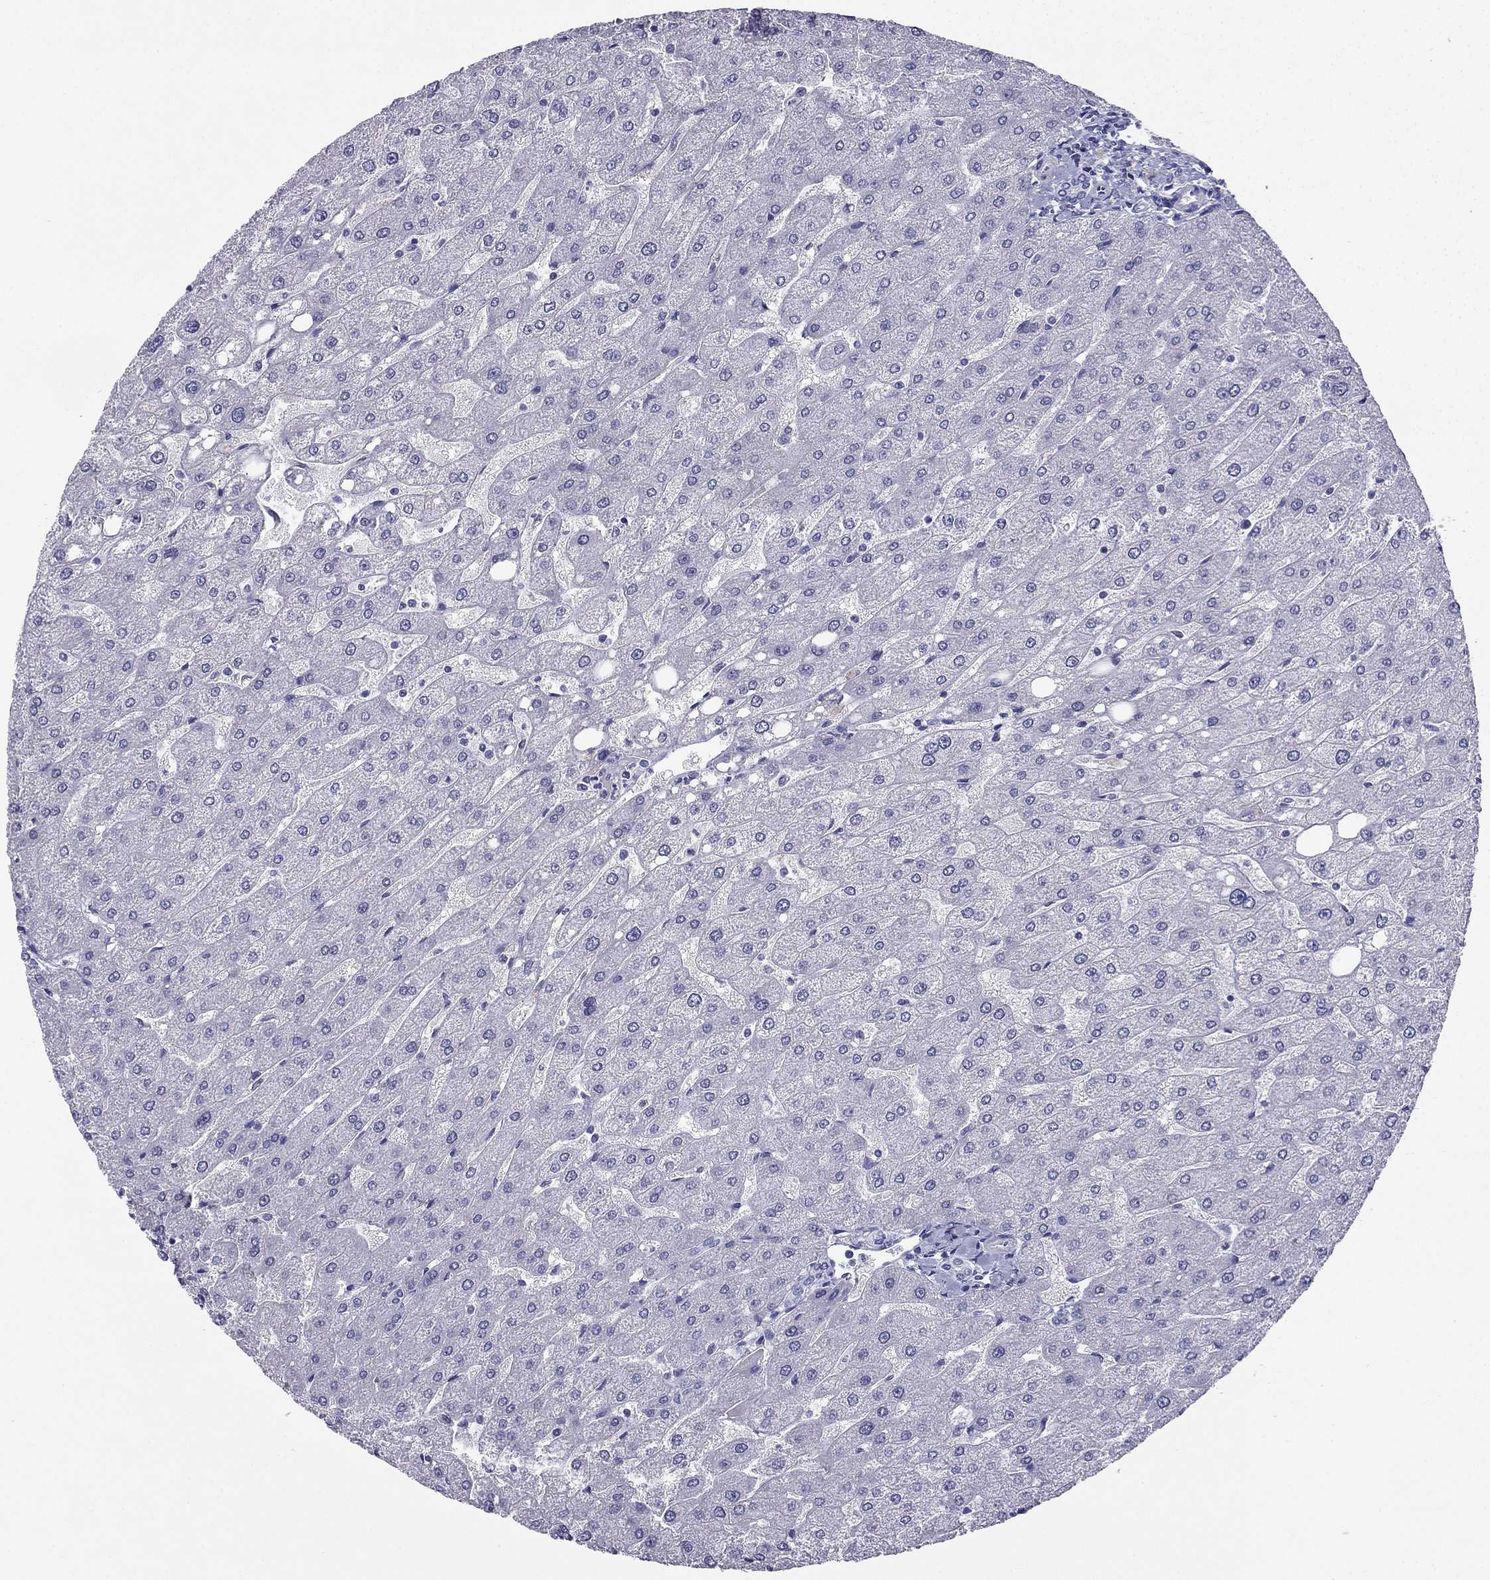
{"staining": {"intensity": "negative", "quantity": "none", "location": "none"}, "tissue": "liver", "cell_type": "Cholangiocytes", "image_type": "normal", "snomed": [{"axis": "morphology", "description": "Normal tissue, NOS"}, {"axis": "topography", "description": "Liver"}], "caption": "A high-resolution micrograph shows immunohistochemistry staining of benign liver, which demonstrates no significant positivity in cholangiocytes.", "gene": "NPTX1", "patient": {"sex": "male", "age": 67}}